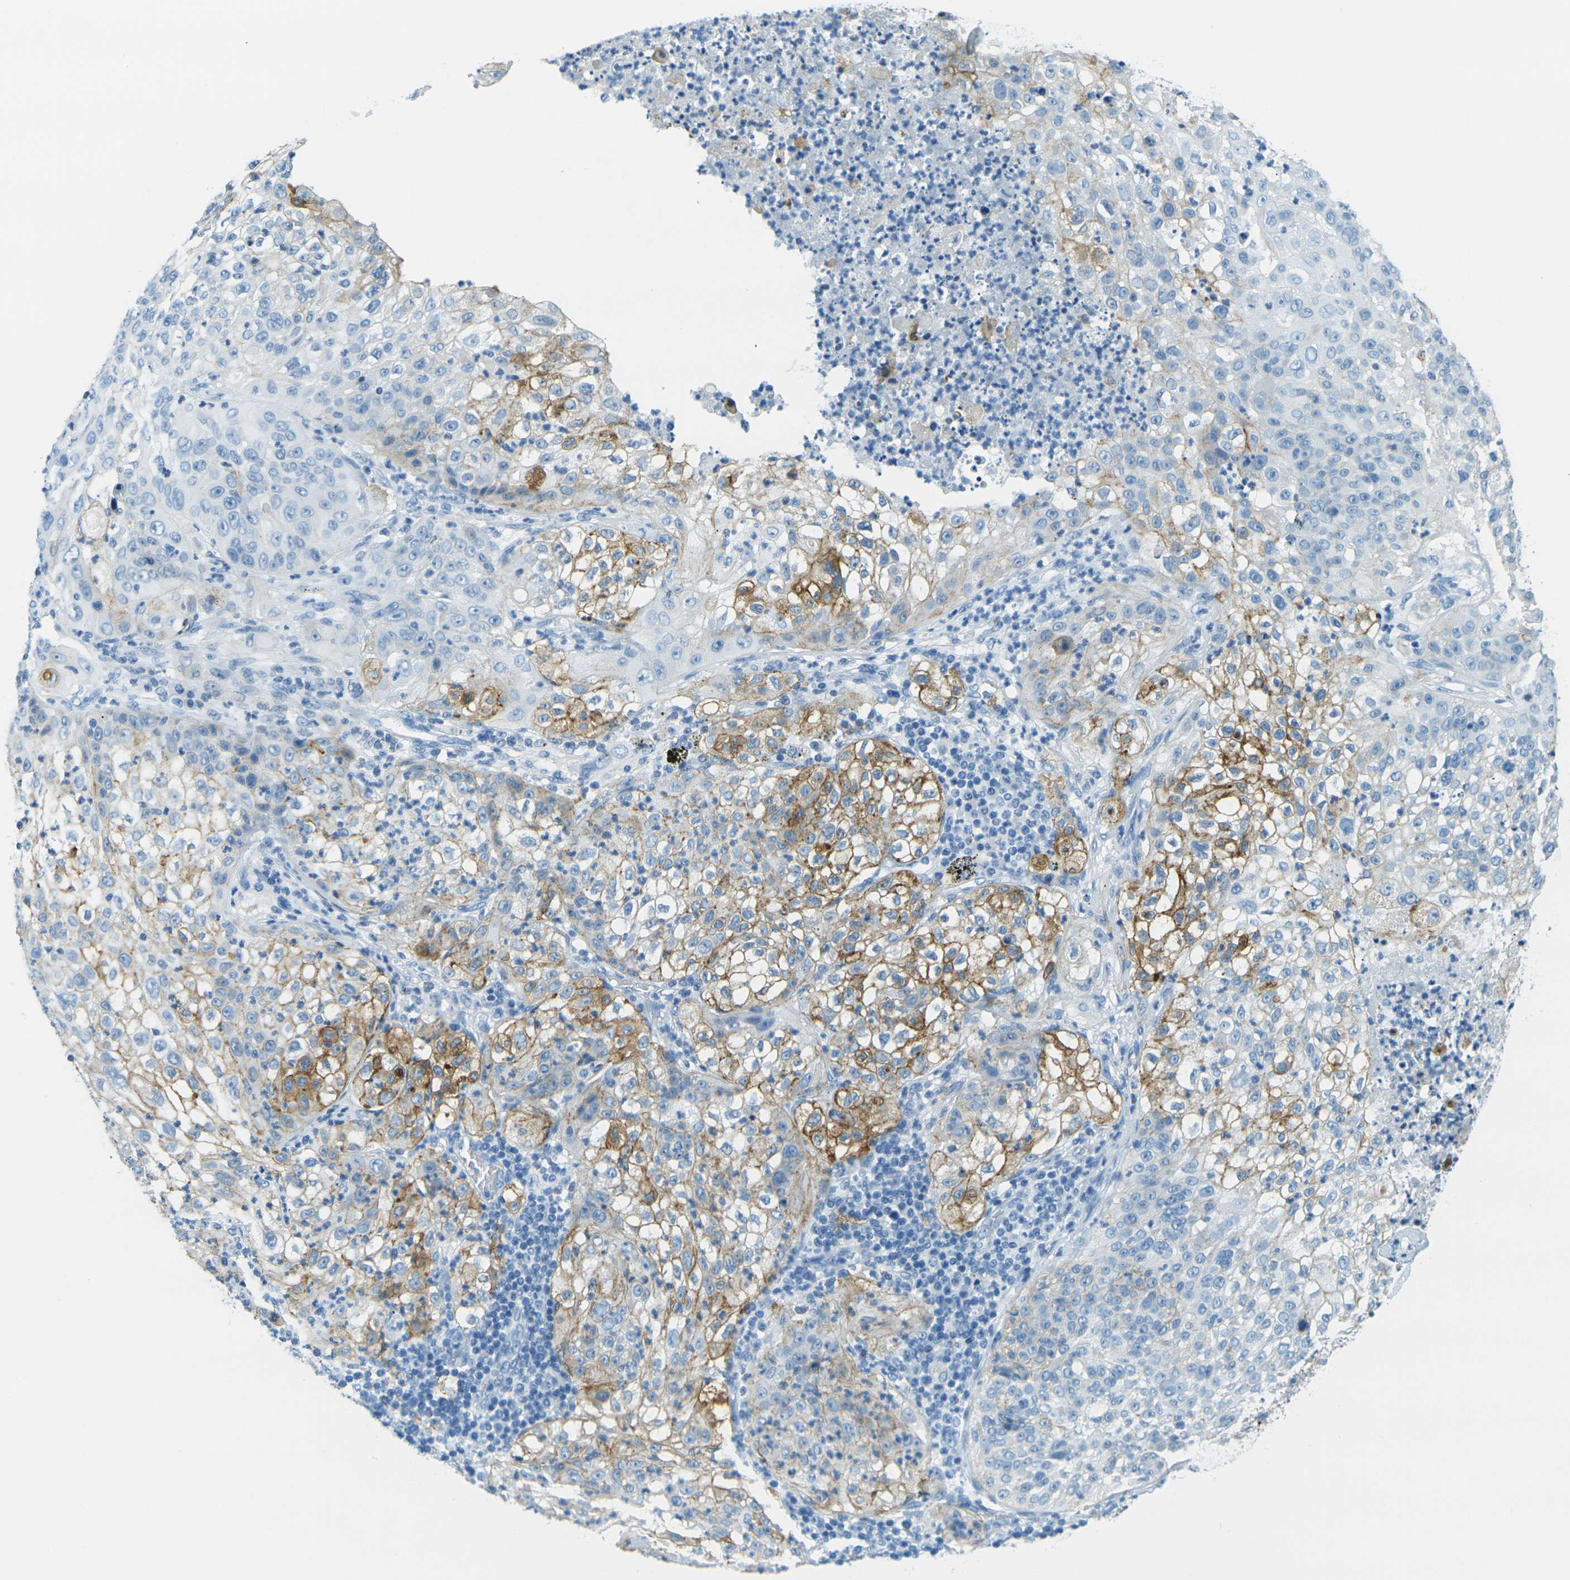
{"staining": {"intensity": "moderate", "quantity": "25%-75%", "location": "cytoplasmic/membranous"}, "tissue": "lung cancer", "cell_type": "Tumor cells", "image_type": "cancer", "snomed": [{"axis": "morphology", "description": "Inflammation, NOS"}, {"axis": "morphology", "description": "Squamous cell carcinoma, NOS"}, {"axis": "topography", "description": "Lymph node"}, {"axis": "topography", "description": "Soft tissue"}, {"axis": "topography", "description": "Lung"}], "caption": "The micrograph shows a brown stain indicating the presence of a protein in the cytoplasmic/membranous of tumor cells in lung cancer.", "gene": "OCLN", "patient": {"sex": "male", "age": 66}}